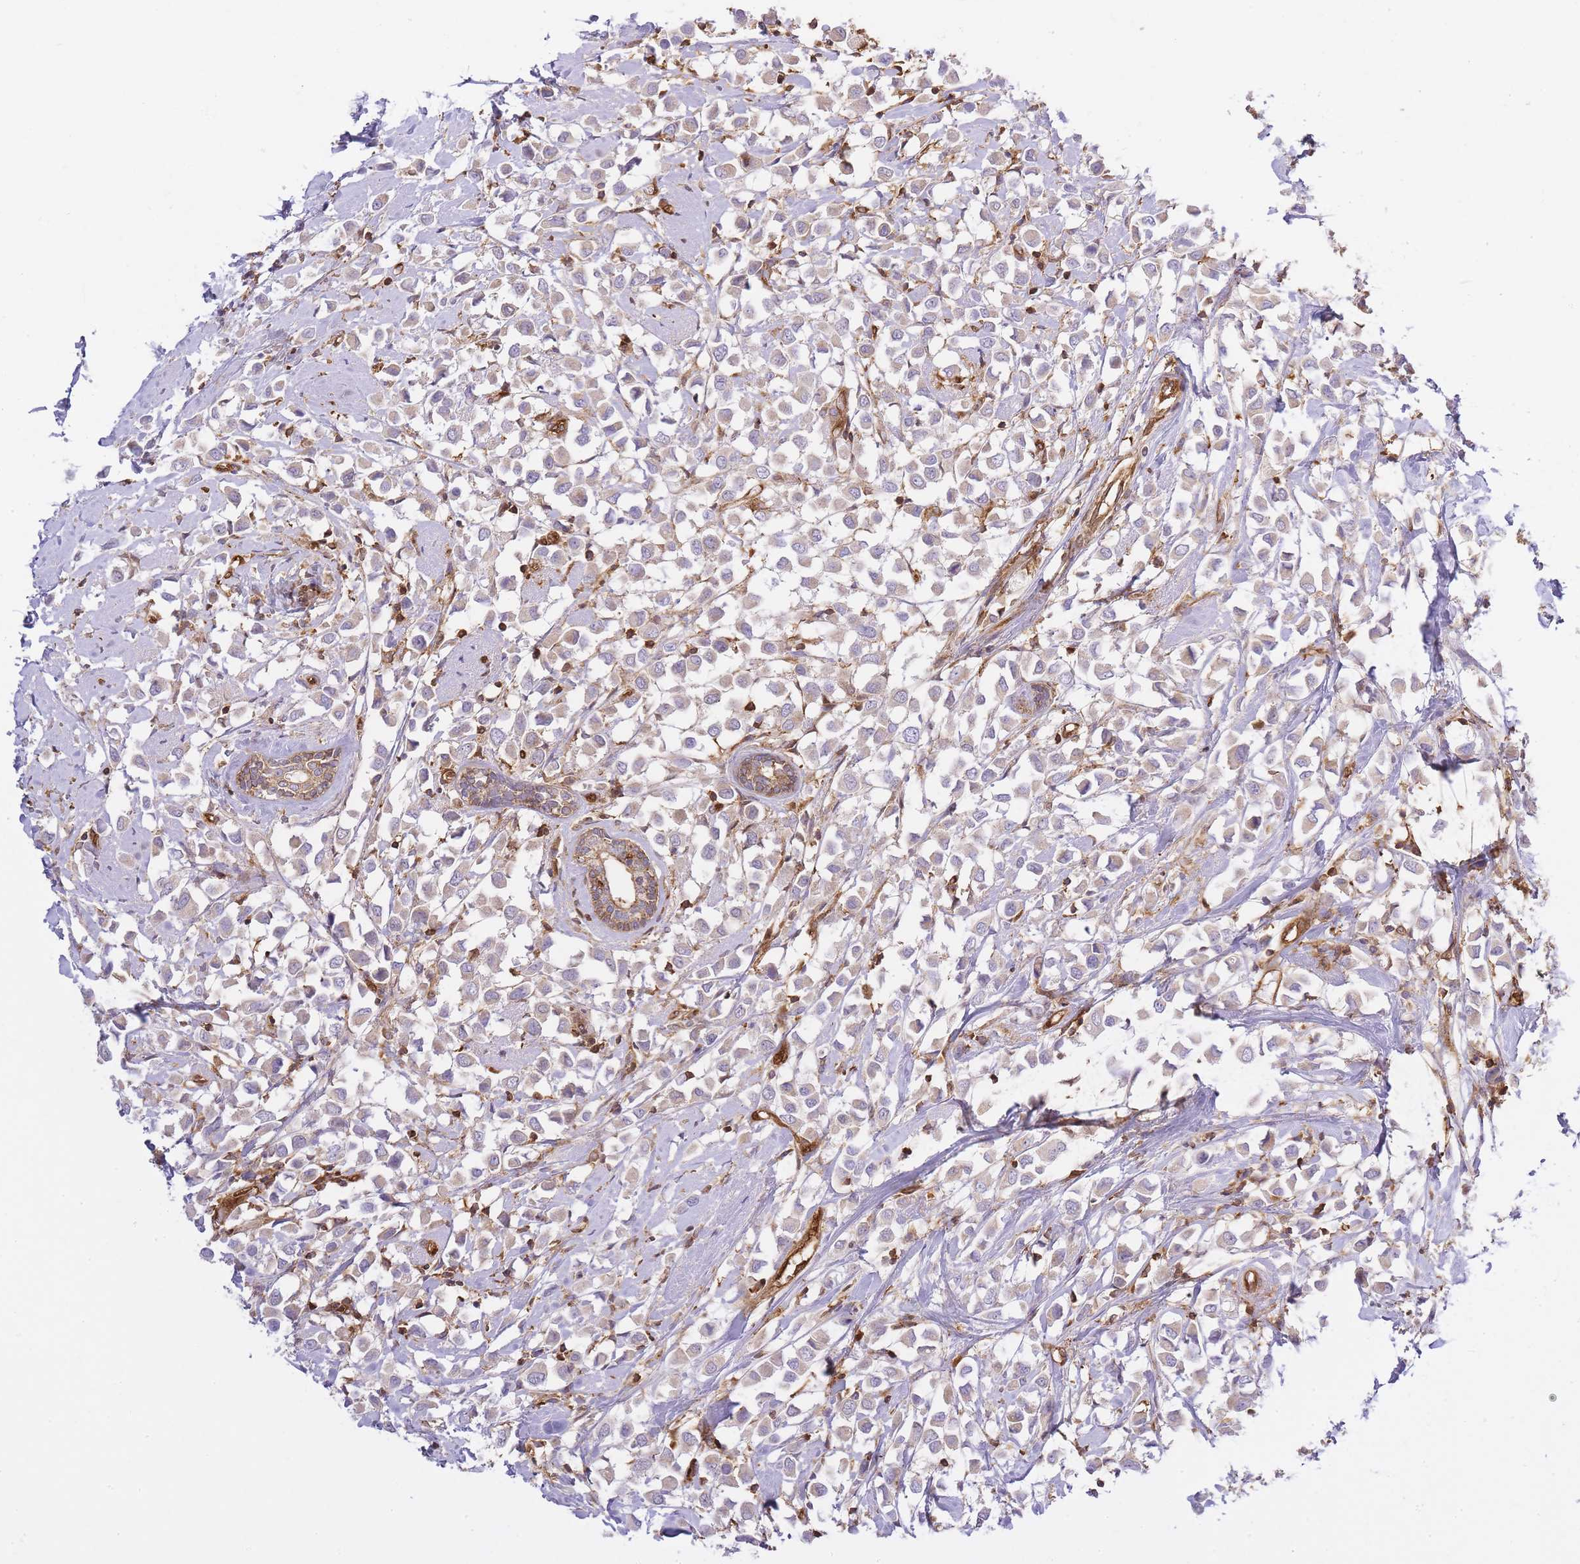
{"staining": {"intensity": "weak", "quantity": "25%-75%", "location": "cytoplasmic/membranous"}, "tissue": "breast cancer", "cell_type": "Tumor cells", "image_type": "cancer", "snomed": [{"axis": "morphology", "description": "Duct carcinoma"}, {"axis": "topography", "description": "Breast"}], "caption": "High-magnification brightfield microscopy of breast cancer (invasive ductal carcinoma) stained with DAB (brown) and counterstained with hematoxylin (blue). tumor cells exhibit weak cytoplasmic/membranous positivity is present in approximately25%-75% of cells. (brown staining indicates protein expression, while blue staining denotes nuclei).", "gene": "MSN", "patient": {"sex": "female", "age": 61}}